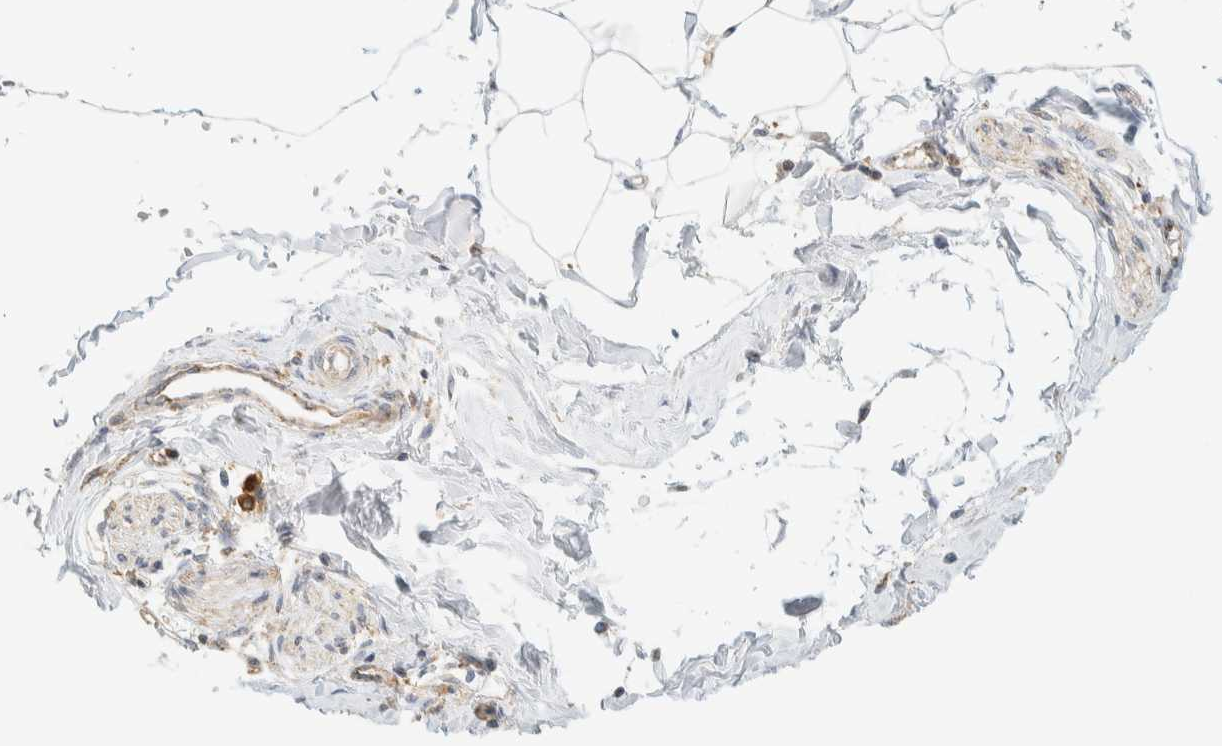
{"staining": {"intensity": "negative", "quantity": "none", "location": "none"}, "tissue": "adipose tissue", "cell_type": "Adipocytes", "image_type": "normal", "snomed": [{"axis": "morphology", "description": "Normal tissue, NOS"}, {"axis": "morphology", "description": "Adenocarcinoma, NOS"}, {"axis": "topography", "description": "Colon"}, {"axis": "topography", "description": "Peripheral nerve tissue"}], "caption": "Immunohistochemical staining of normal human adipose tissue shows no significant staining in adipocytes. (Brightfield microscopy of DAB (3,3'-diaminobenzidine) immunohistochemistry (IHC) at high magnification).", "gene": "TBC1D8B", "patient": {"sex": "male", "age": 14}}